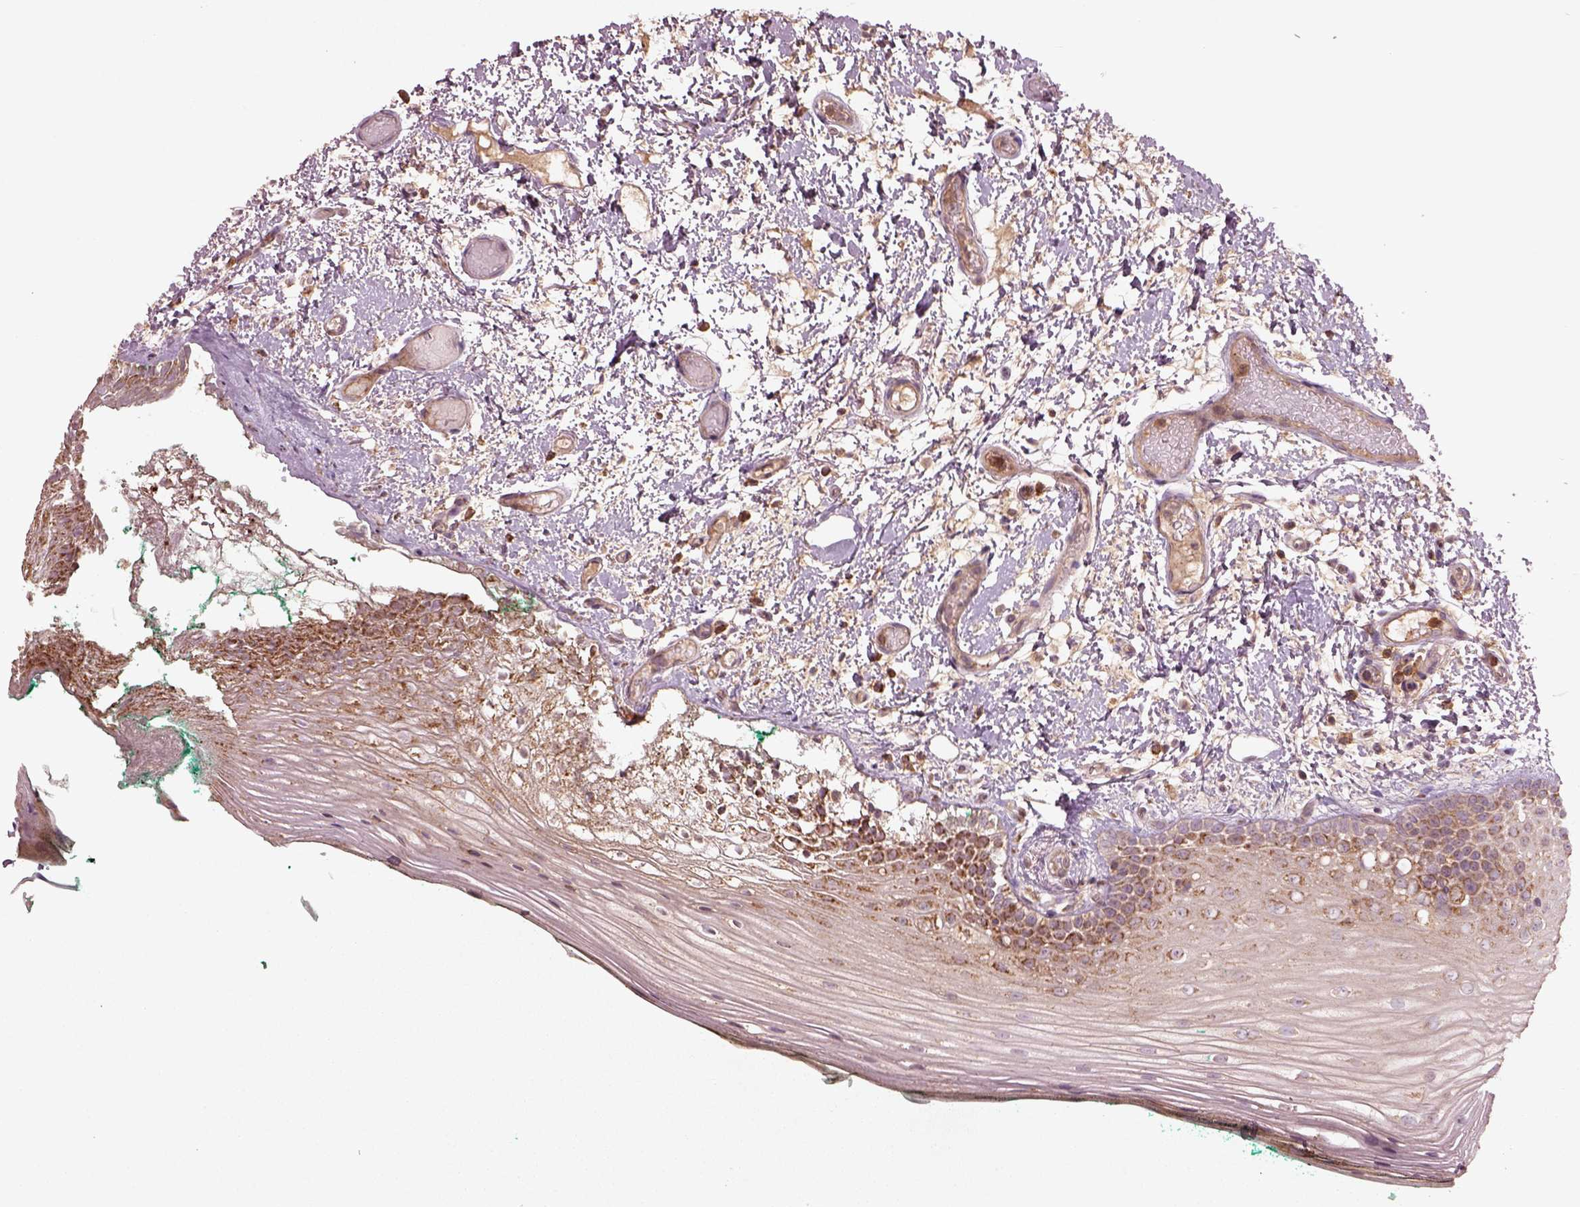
{"staining": {"intensity": "moderate", "quantity": ">75%", "location": "cytoplasmic/membranous"}, "tissue": "oral mucosa", "cell_type": "Squamous epithelial cells", "image_type": "normal", "snomed": [{"axis": "morphology", "description": "Normal tissue, NOS"}, {"axis": "topography", "description": "Oral tissue"}], "caption": "Human oral mucosa stained for a protein (brown) reveals moderate cytoplasmic/membranous positive staining in approximately >75% of squamous epithelial cells.", "gene": "SLC25A31", "patient": {"sex": "female", "age": 83}}